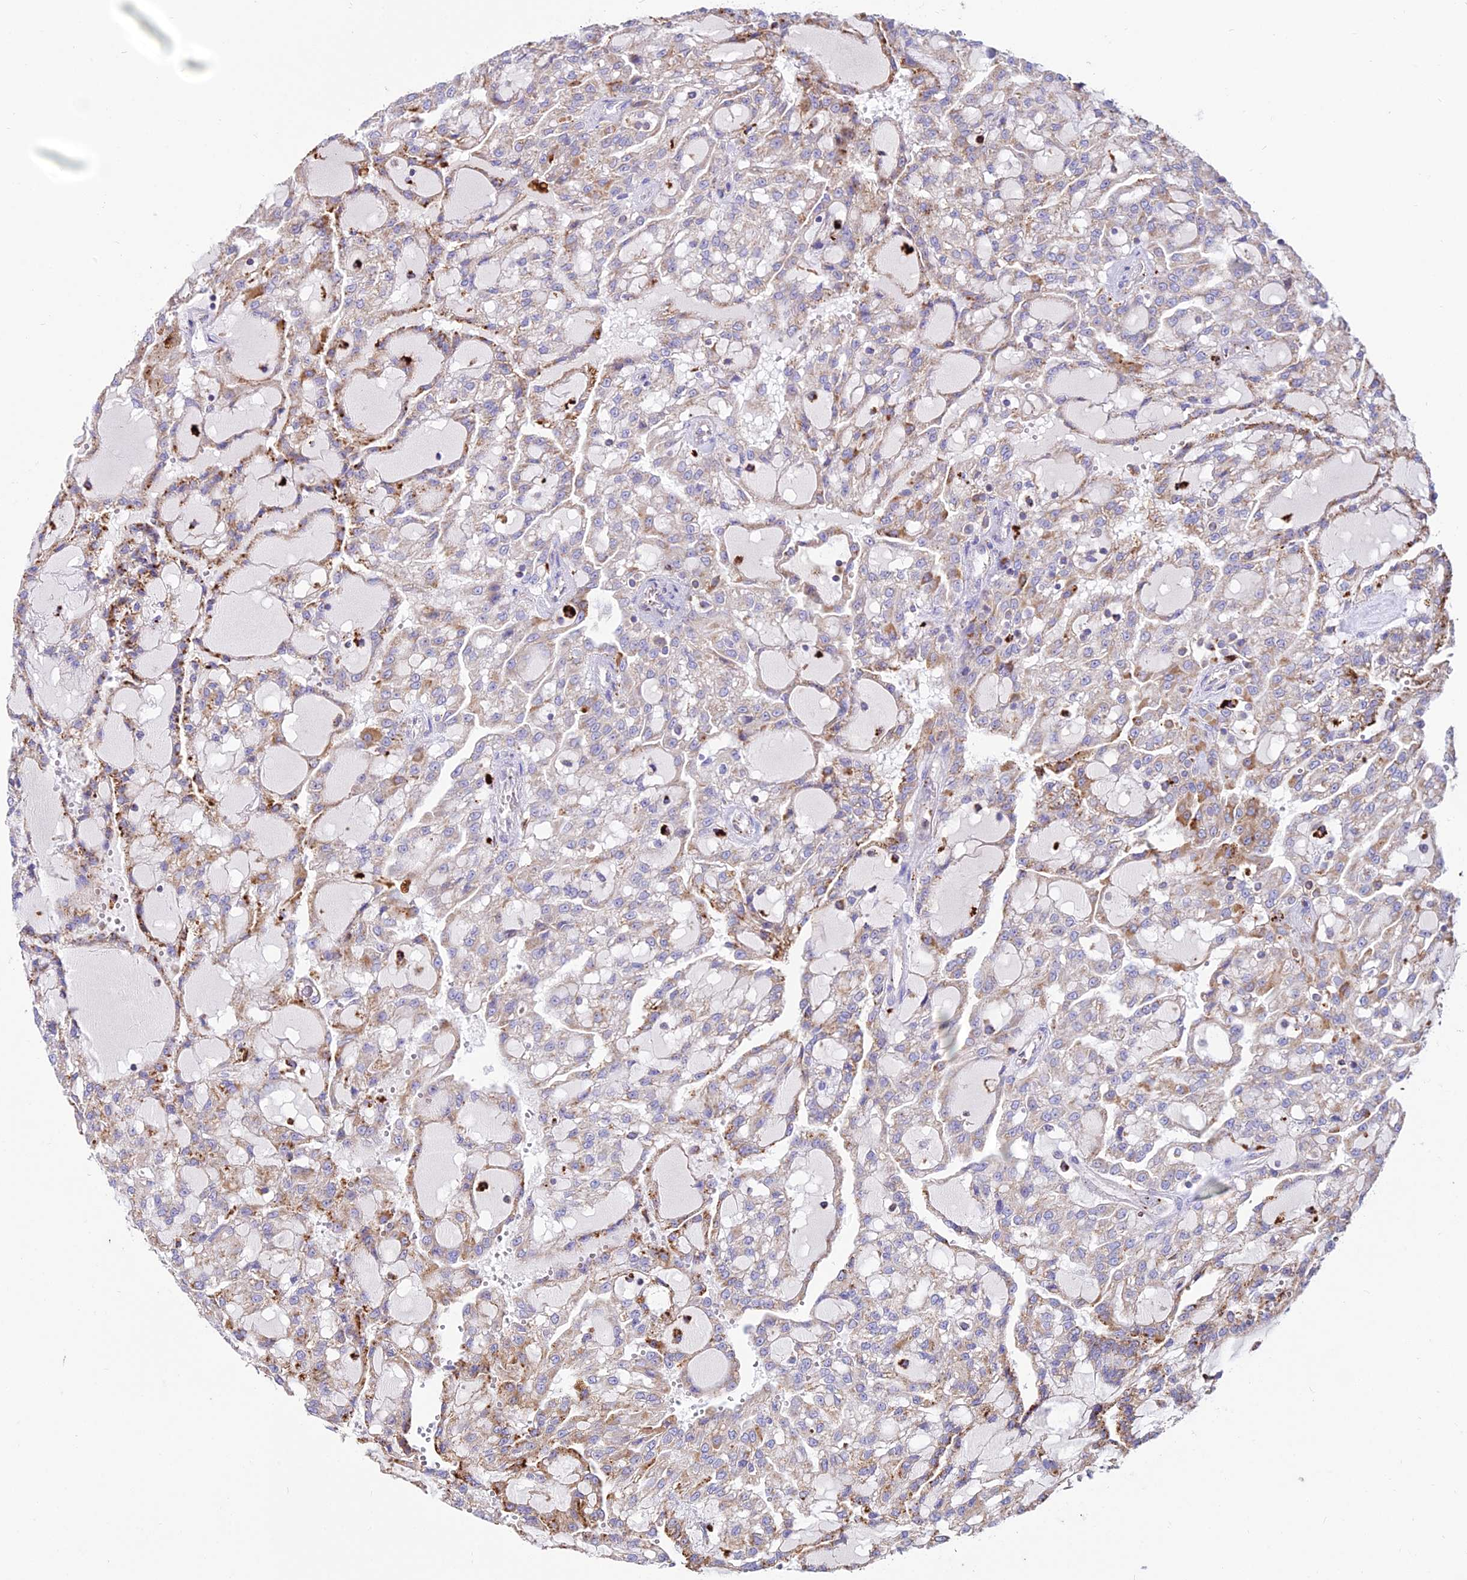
{"staining": {"intensity": "moderate", "quantity": "25%-75%", "location": "cytoplasmic/membranous"}, "tissue": "renal cancer", "cell_type": "Tumor cells", "image_type": "cancer", "snomed": [{"axis": "morphology", "description": "Adenocarcinoma, NOS"}, {"axis": "topography", "description": "Kidney"}], "caption": "A micrograph of adenocarcinoma (renal) stained for a protein demonstrates moderate cytoplasmic/membranous brown staining in tumor cells.", "gene": "PNLIPRP3", "patient": {"sex": "male", "age": 63}}